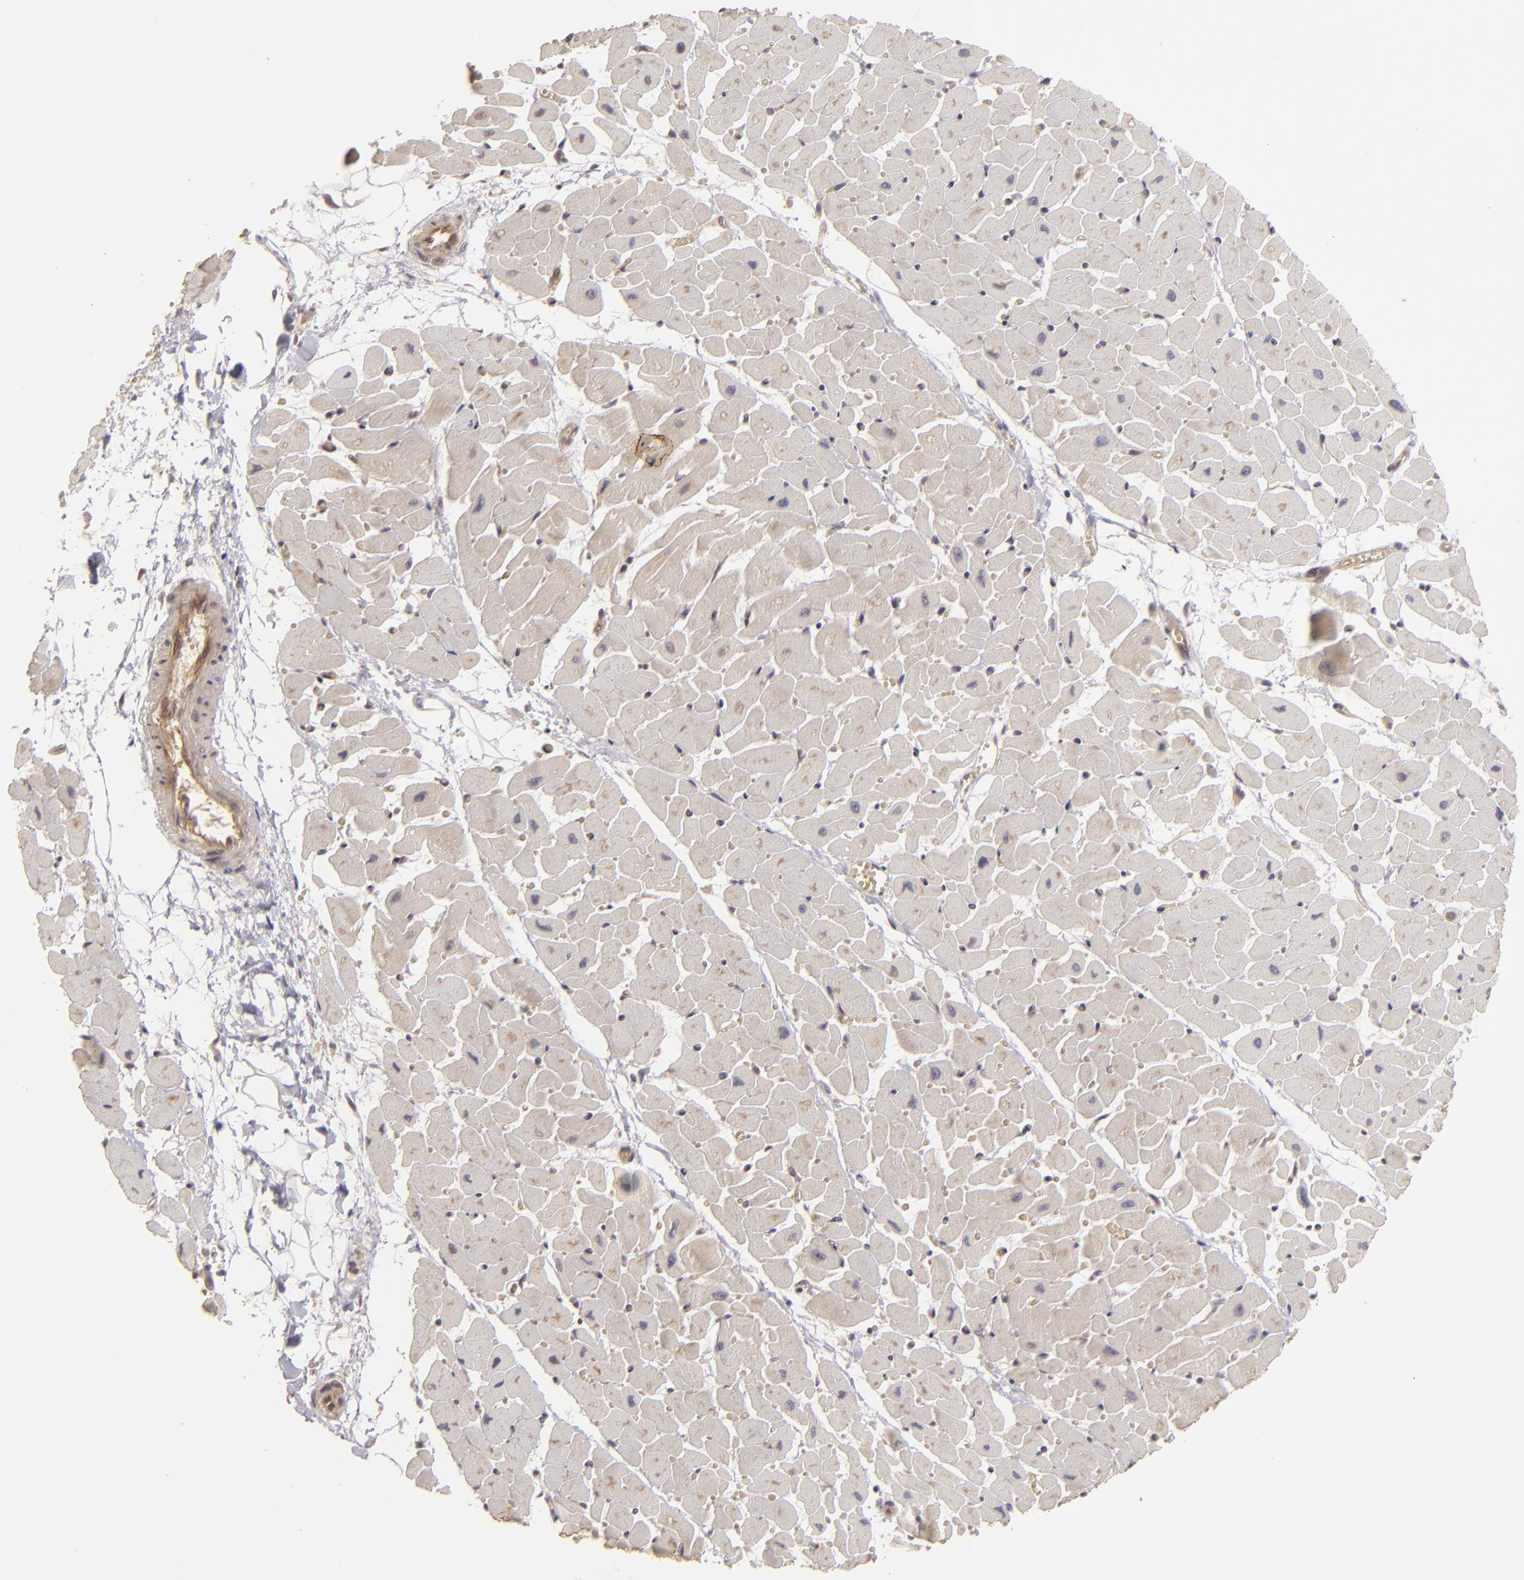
{"staining": {"intensity": "moderate", "quantity": "25%-75%", "location": "cytoplasmic/membranous"}, "tissue": "heart muscle", "cell_type": "Cardiomyocytes", "image_type": "normal", "snomed": [{"axis": "morphology", "description": "Normal tissue, NOS"}, {"axis": "topography", "description": "Heart"}], "caption": "Immunohistochemistry photomicrograph of benign heart muscle: human heart muscle stained using IHC shows medium levels of moderate protein expression localized specifically in the cytoplasmic/membranous of cardiomyocytes, appearing as a cytoplasmic/membranous brown color.", "gene": "DFFA", "patient": {"sex": "female", "age": 19}}